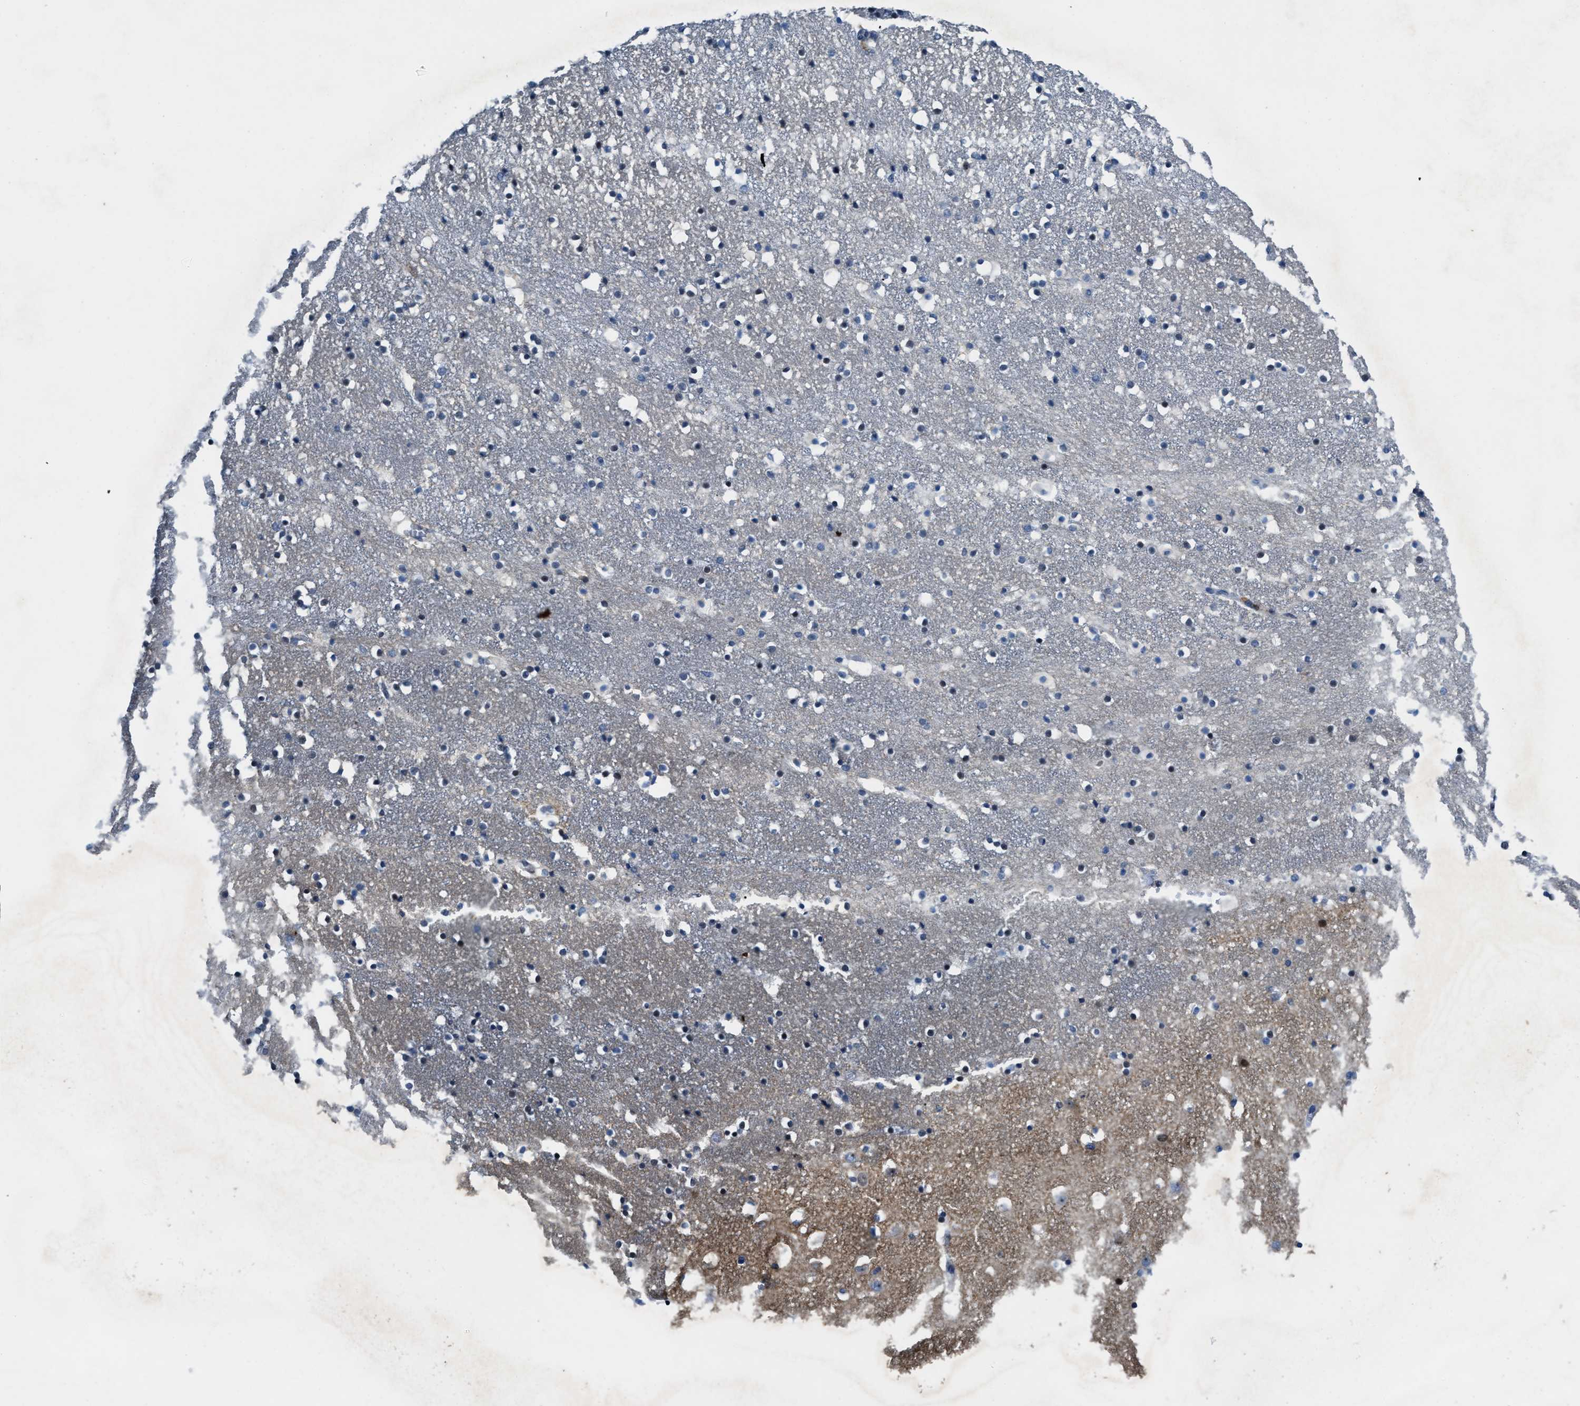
{"staining": {"intensity": "moderate", "quantity": "<25%", "location": "nuclear"}, "tissue": "caudate", "cell_type": "Glial cells", "image_type": "normal", "snomed": [{"axis": "morphology", "description": "Normal tissue, NOS"}, {"axis": "topography", "description": "Lateral ventricle wall"}], "caption": "A high-resolution image shows IHC staining of normal caudate, which demonstrates moderate nuclear staining in about <25% of glial cells.", "gene": "ZNF783", "patient": {"sex": "male", "age": 45}}